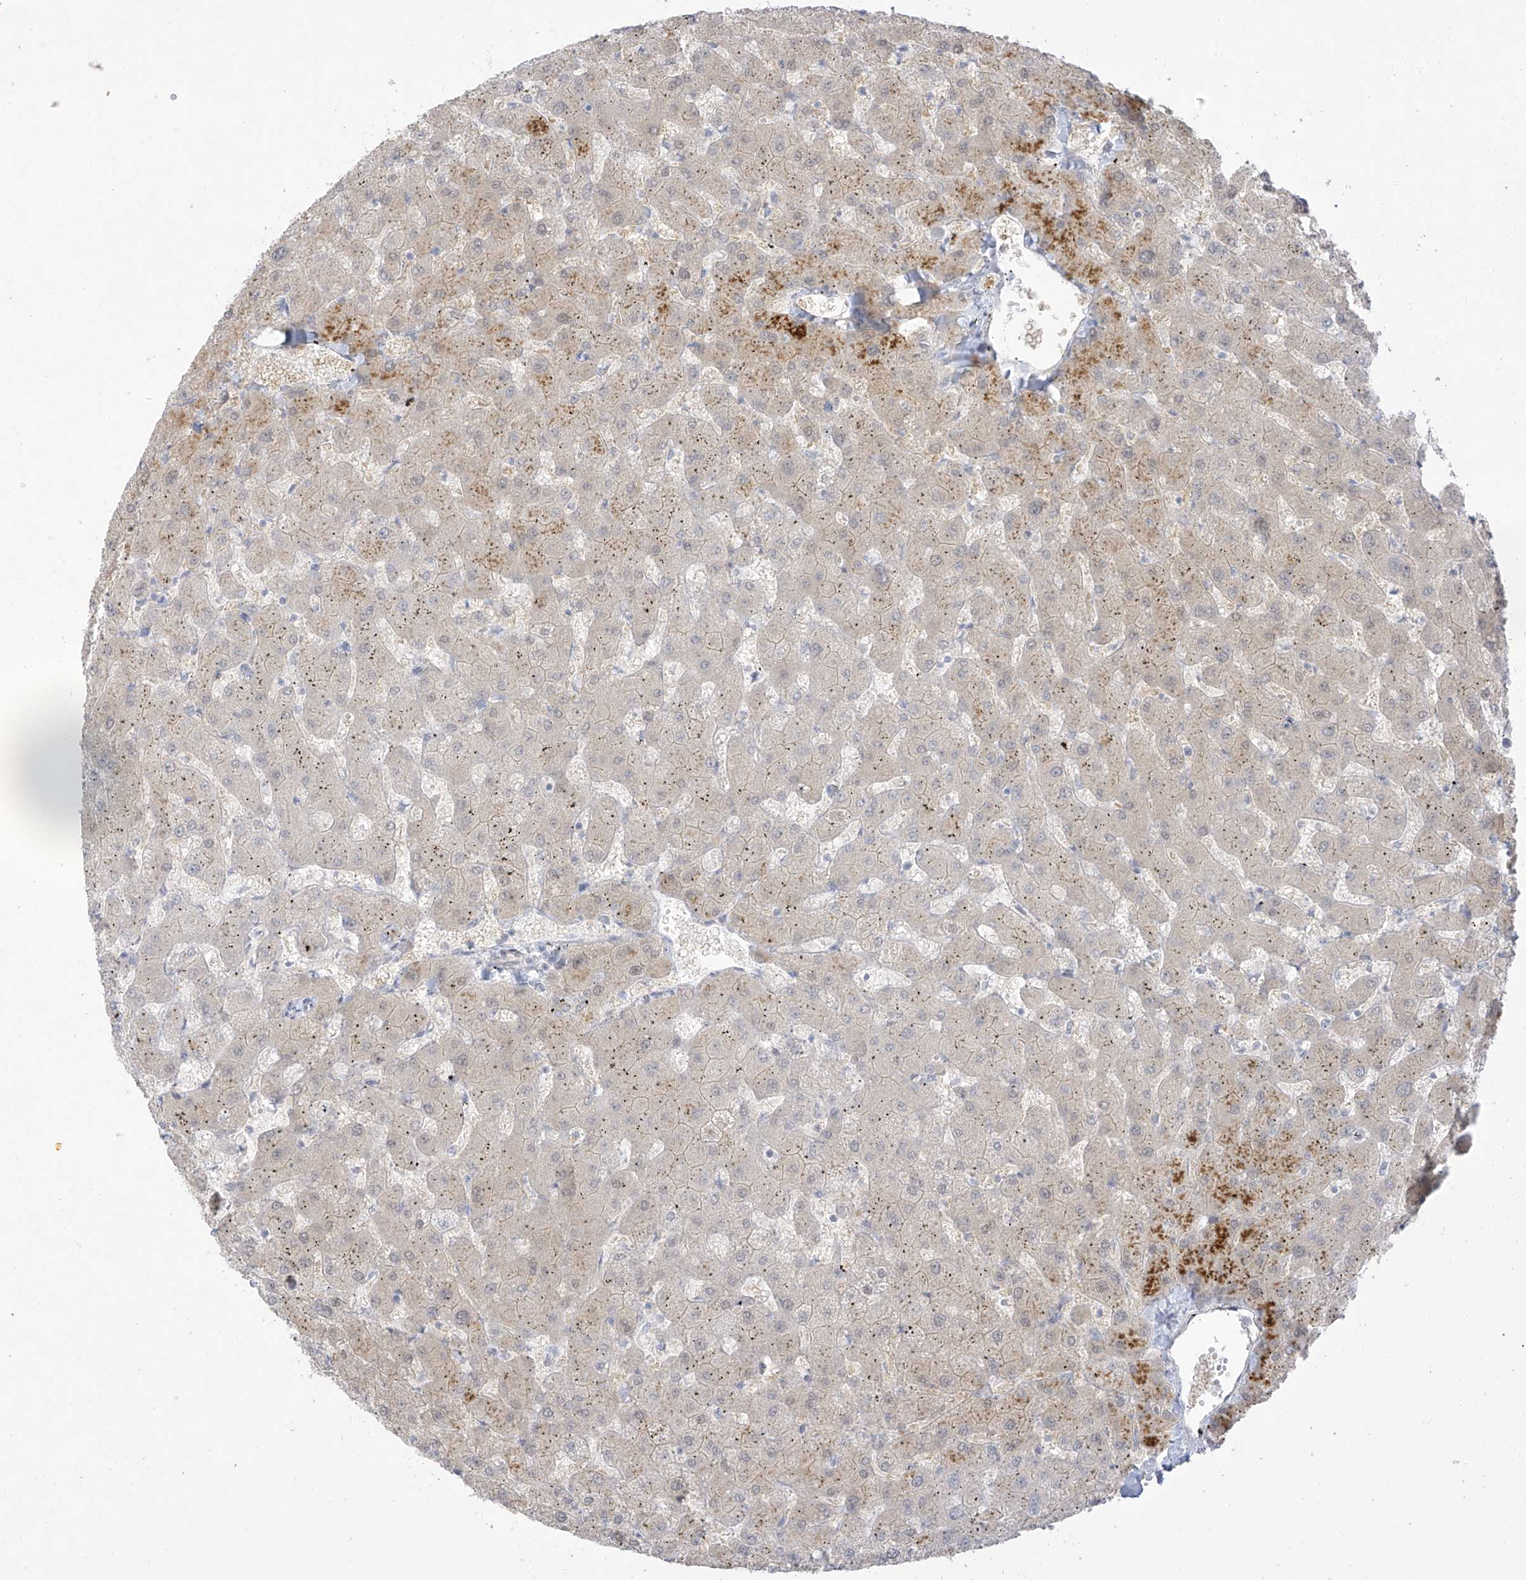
{"staining": {"intensity": "negative", "quantity": "none", "location": "none"}, "tissue": "liver", "cell_type": "Cholangiocytes", "image_type": "normal", "snomed": [{"axis": "morphology", "description": "Normal tissue, NOS"}, {"axis": "topography", "description": "Liver"}], "caption": "Immunohistochemistry (IHC) of benign human liver exhibits no expression in cholangiocytes. Brightfield microscopy of immunohistochemistry (IHC) stained with DAB (brown) and hematoxylin (blue), captured at high magnification.", "gene": "EIPR1", "patient": {"sex": "female", "age": 63}}